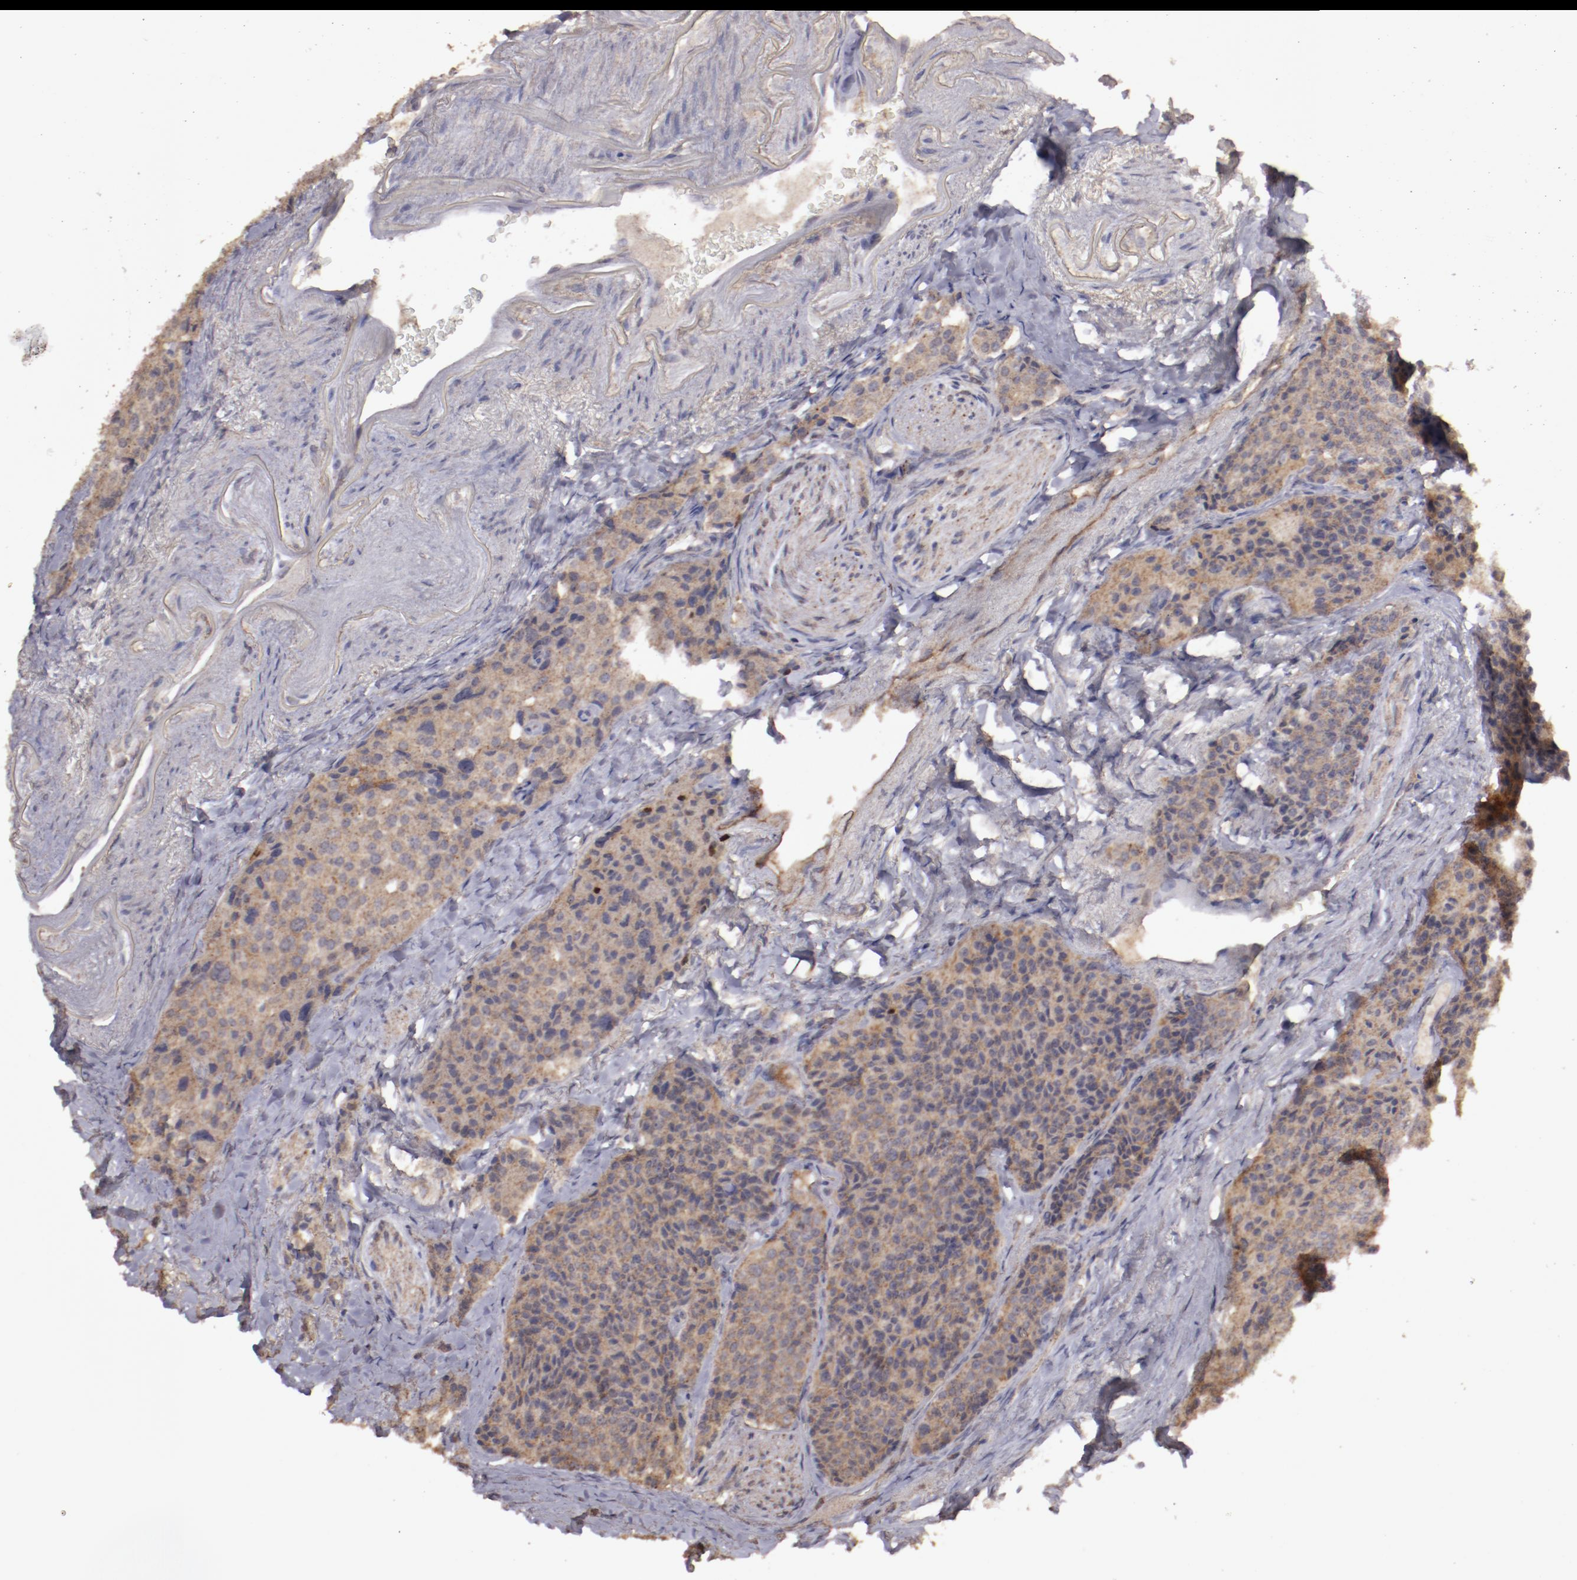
{"staining": {"intensity": "weak", "quantity": ">75%", "location": "cytoplasmic/membranous"}, "tissue": "carcinoid", "cell_type": "Tumor cells", "image_type": "cancer", "snomed": [{"axis": "morphology", "description": "Carcinoid, malignant, NOS"}, {"axis": "topography", "description": "Colon"}], "caption": "Immunohistochemistry micrograph of neoplastic tissue: carcinoid (malignant) stained using IHC shows low levels of weak protein expression localized specifically in the cytoplasmic/membranous of tumor cells, appearing as a cytoplasmic/membranous brown color.", "gene": "FAT1", "patient": {"sex": "female", "age": 61}}